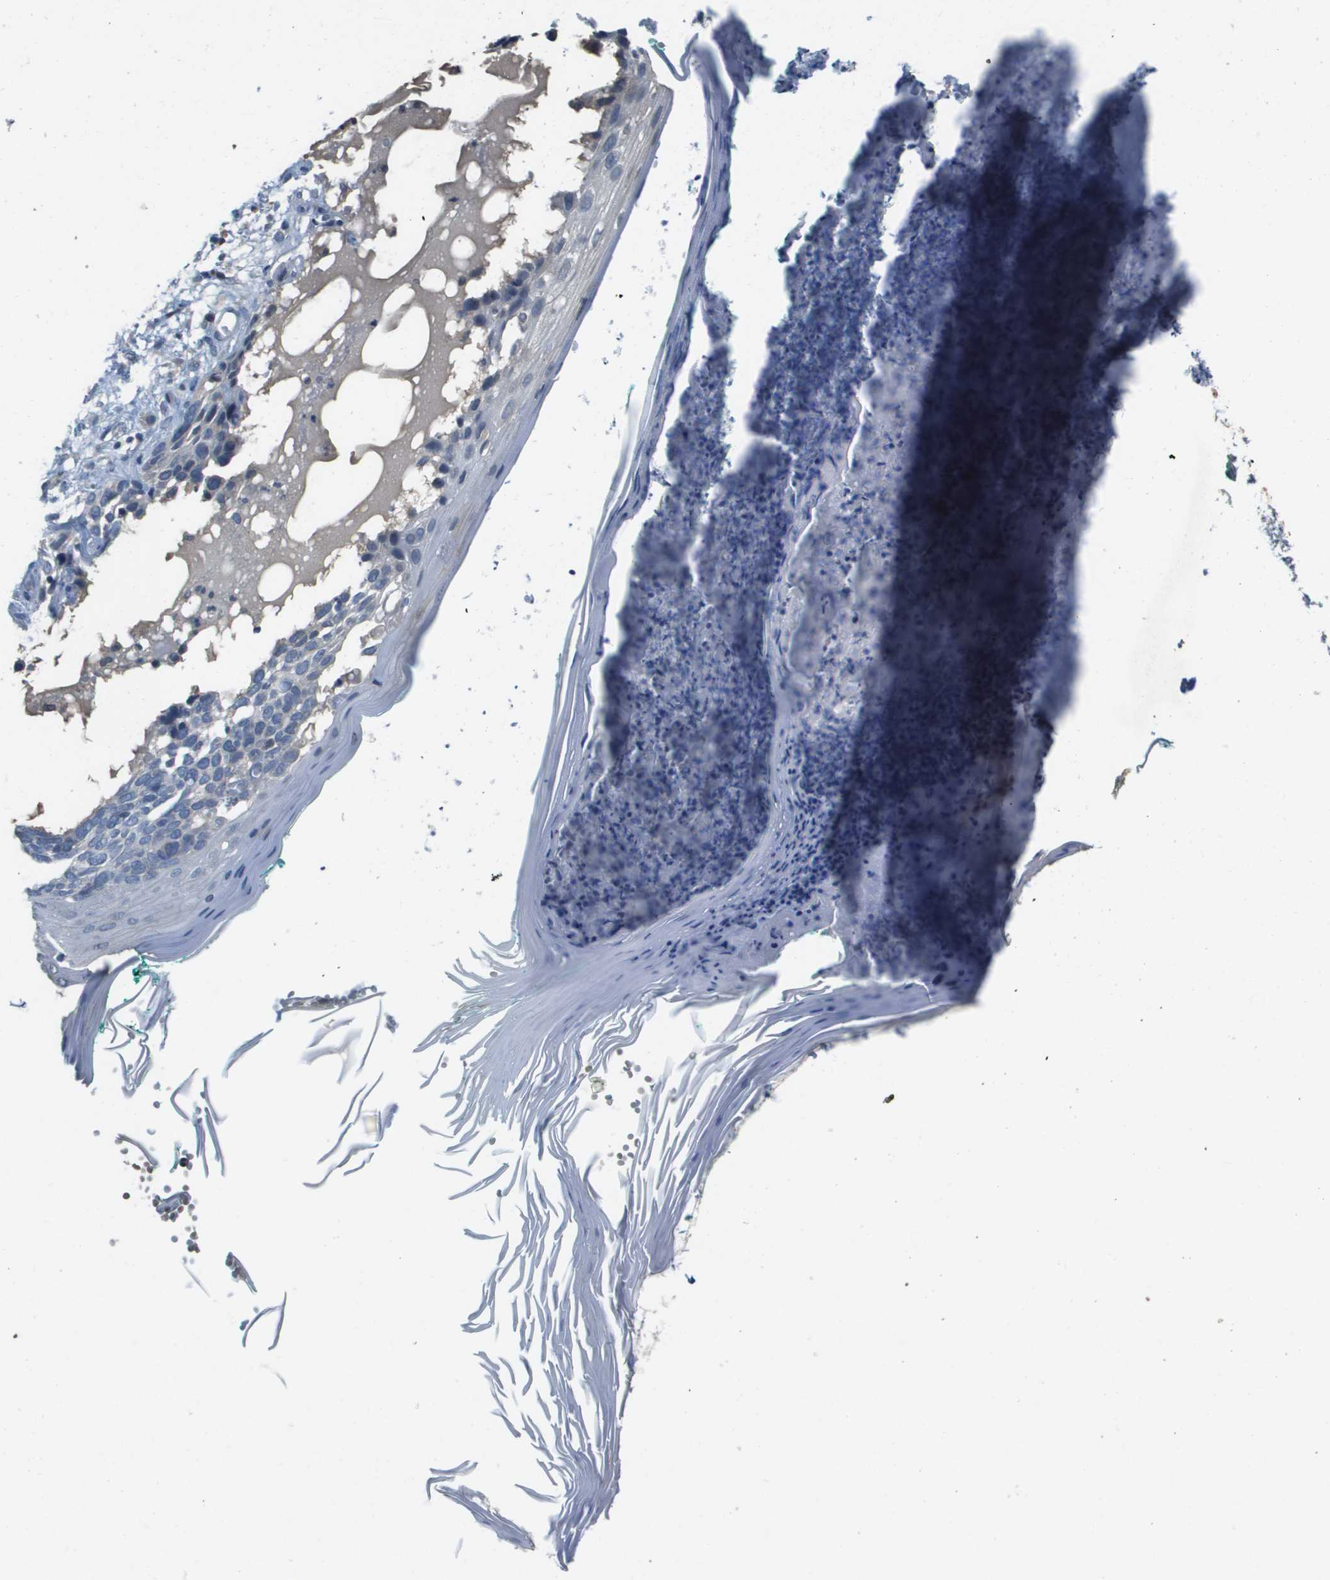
{"staining": {"intensity": "negative", "quantity": "none", "location": "none"}, "tissue": "skin cancer", "cell_type": "Tumor cells", "image_type": "cancer", "snomed": [{"axis": "morphology", "description": "Normal tissue, NOS"}, {"axis": "morphology", "description": "Basal cell carcinoma"}, {"axis": "topography", "description": "Skin"}], "caption": "This is an immunohistochemistry histopathology image of human skin cancer (basal cell carcinoma). There is no positivity in tumor cells.", "gene": "CAPN11", "patient": {"sex": "male", "age": 77}}